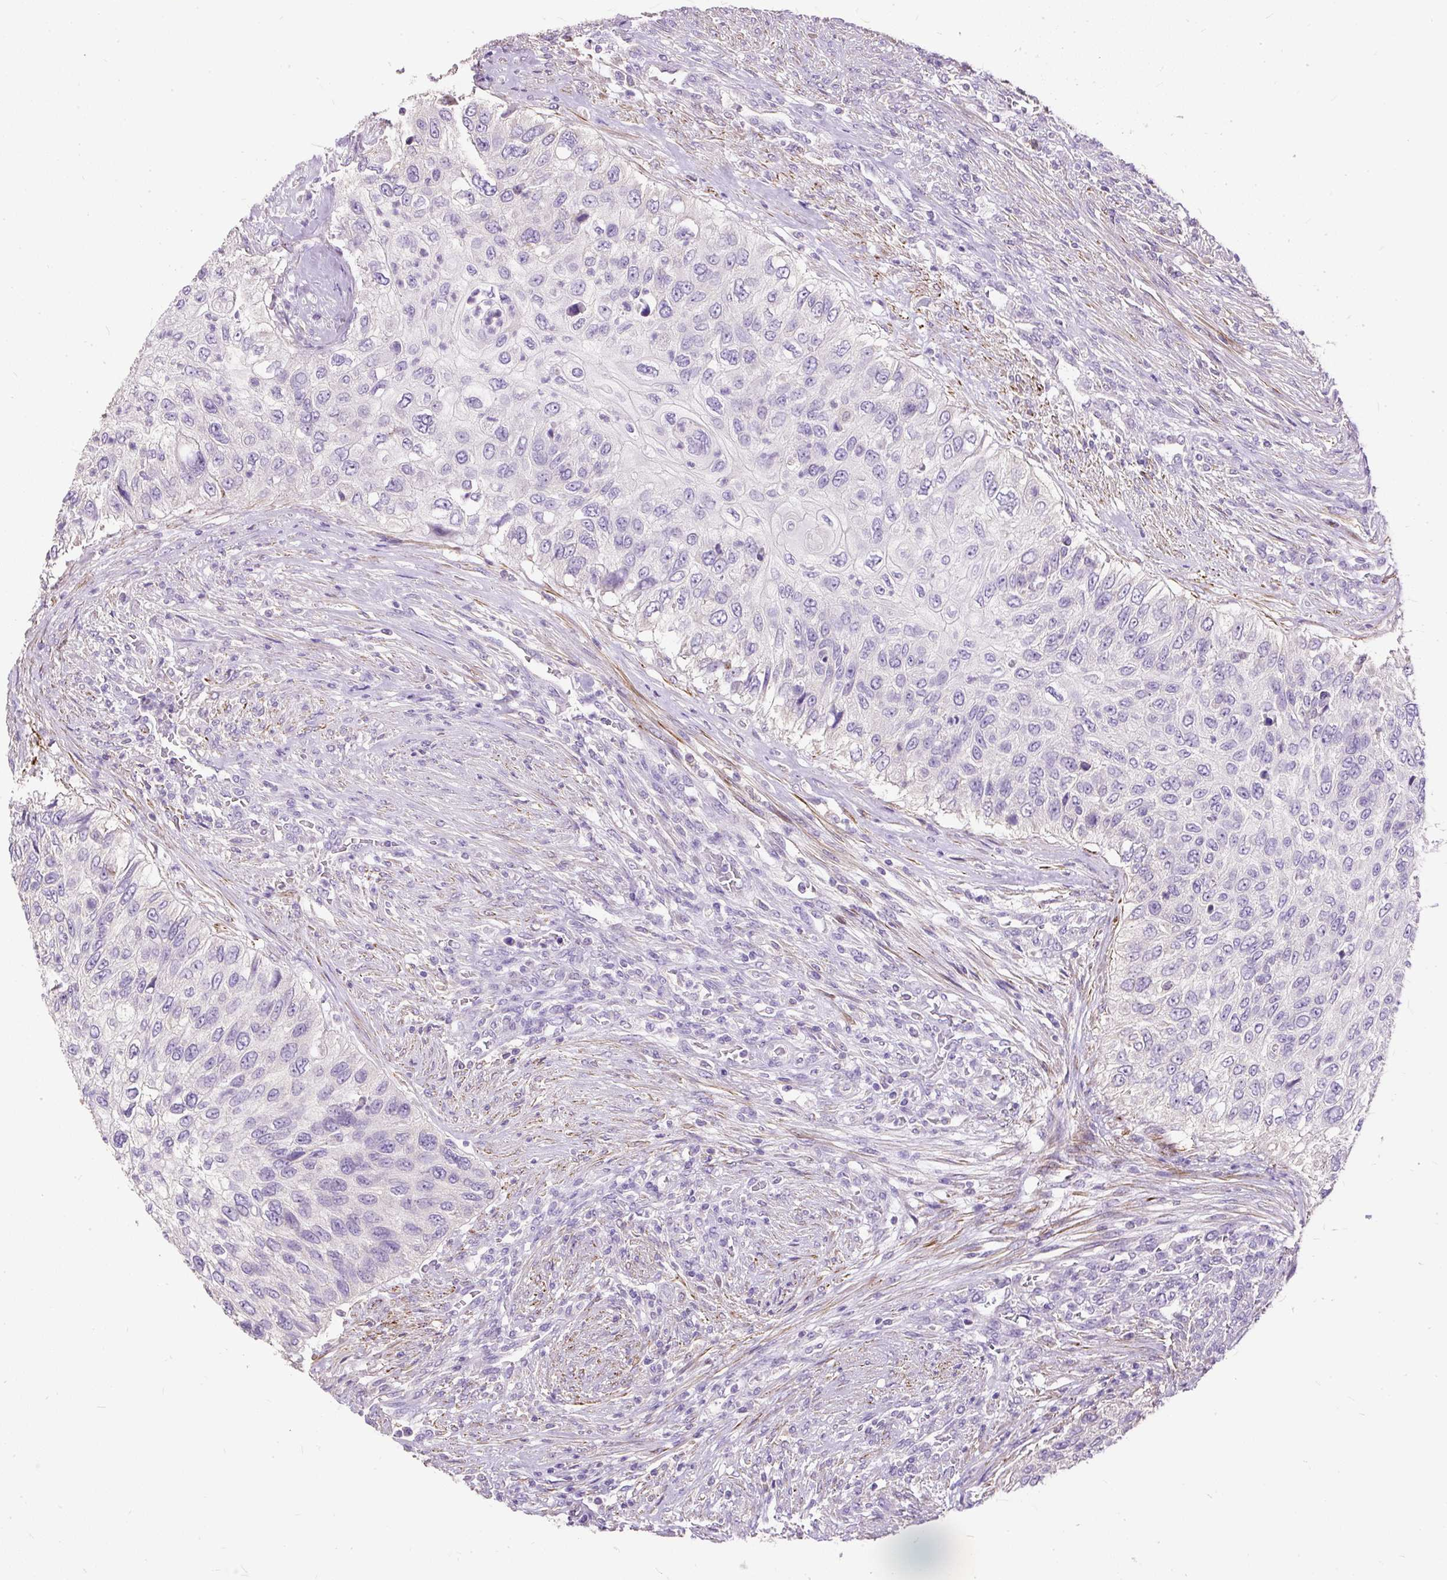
{"staining": {"intensity": "negative", "quantity": "none", "location": "none"}, "tissue": "urothelial cancer", "cell_type": "Tumor cells", "image_type": "cancer", "snomed": [{"axis": "morphology", "description": "Urothelial carcinoma, High grade"}, {"axis": "topography", "description": "Urinary bladder"}], "caption": "Immunohistochemistry (IHC) photomicrograph of human urothelial cancer stained for a protein (brown), which exhibits no positivity in tumor cells.", "gene": "GBX1", "patient": {"sex": "female", "age": 60}}